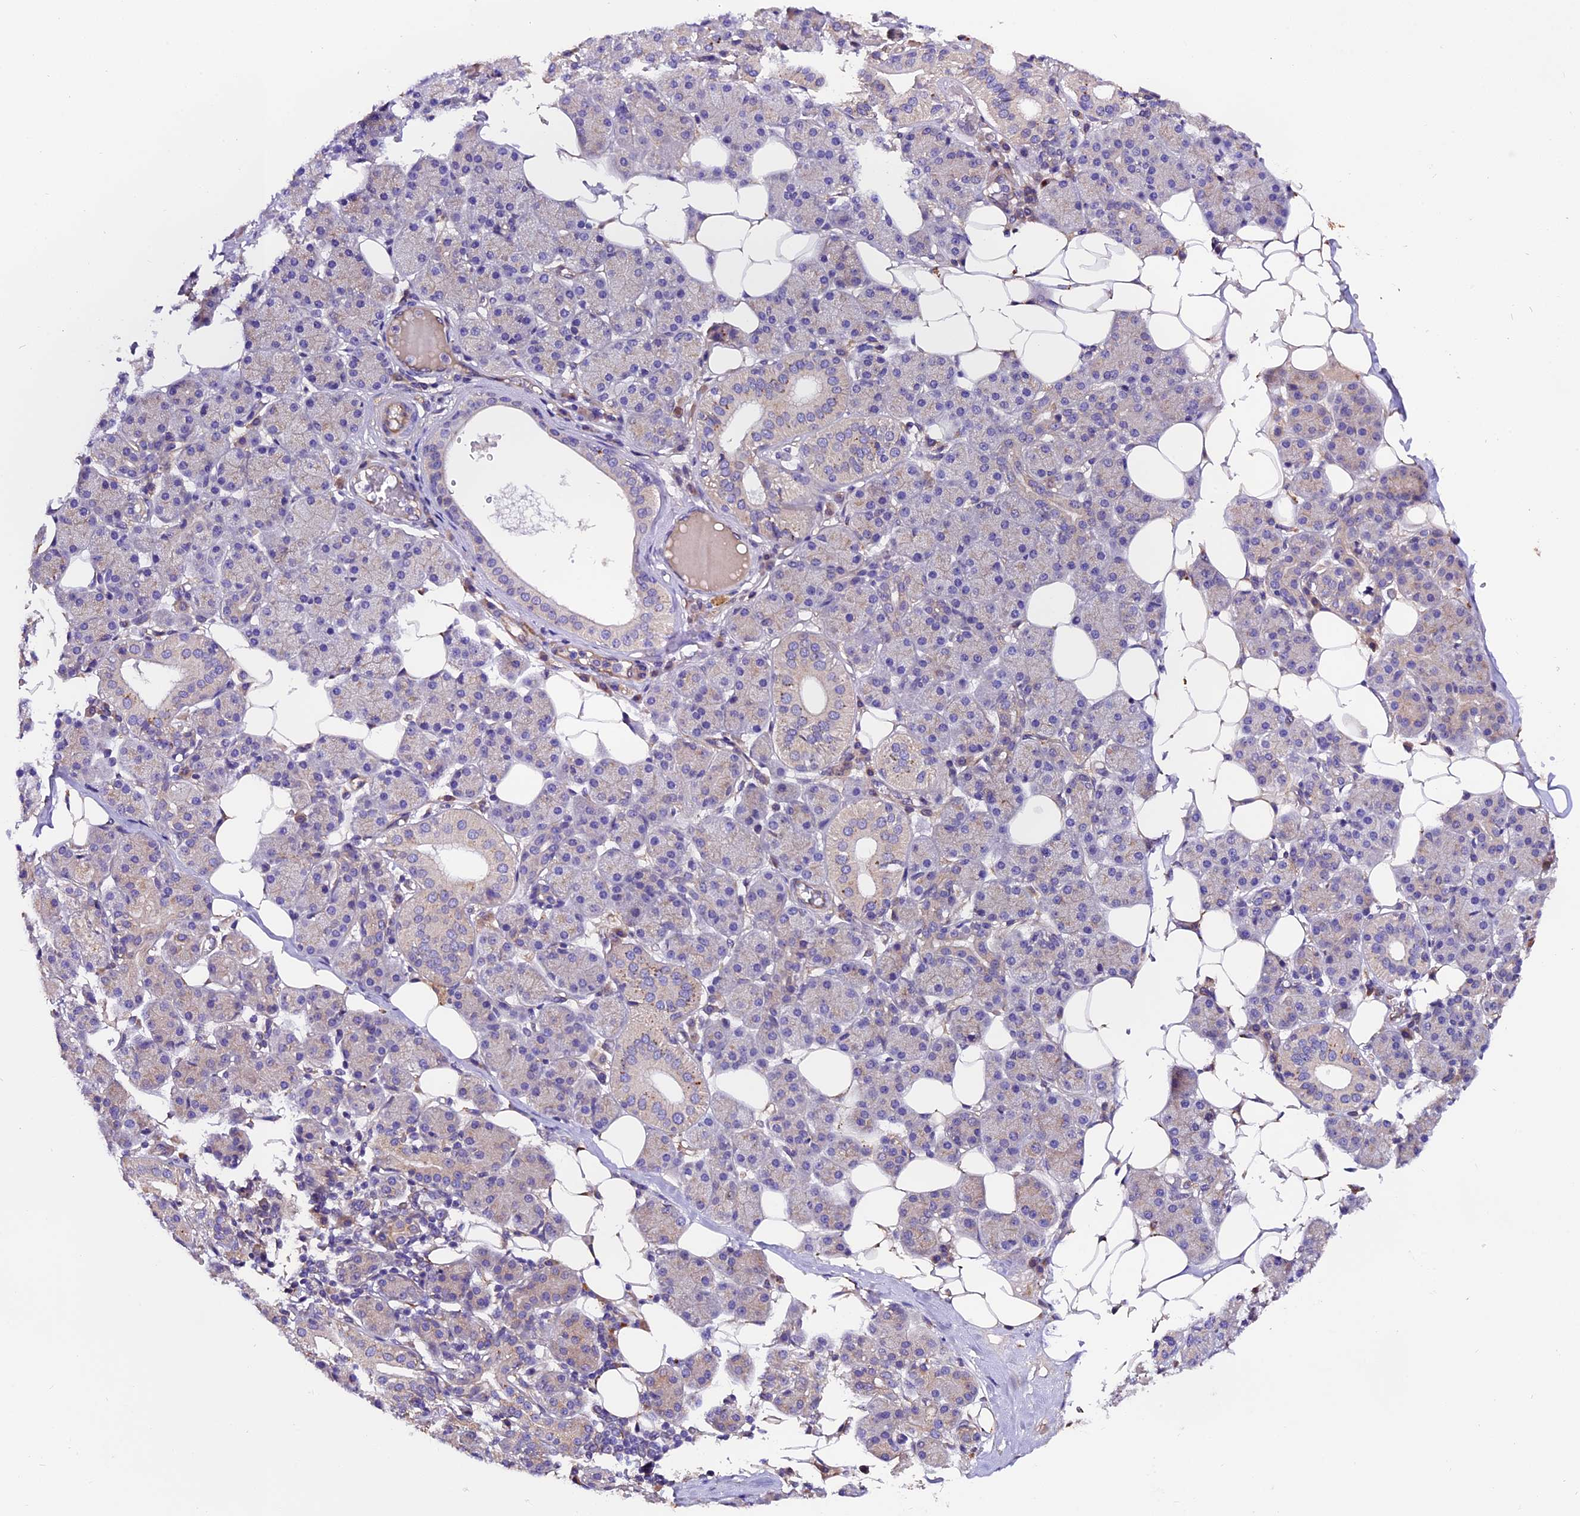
{"staining": {"intensity": "strong", "quantity": "<25%", "location": "cytoplasmic/membranous"}, "tissue": "salivary gland", "cell_type": "Glandular cells", "image_type": "normal", "snomed": [{"axis": "morphology", "description": "Normal tissue, NOS"}, {"axis": "topography", "description": "Salivary gland"}], "caption": "About <25% of glandular cells in normal human salivary gland display strong cytoplasmic/membranous protein staining as visualized by brown immunohistochemical staining.", "gene": "CLN5", "patient": {"sex": "female", "age": 33}}